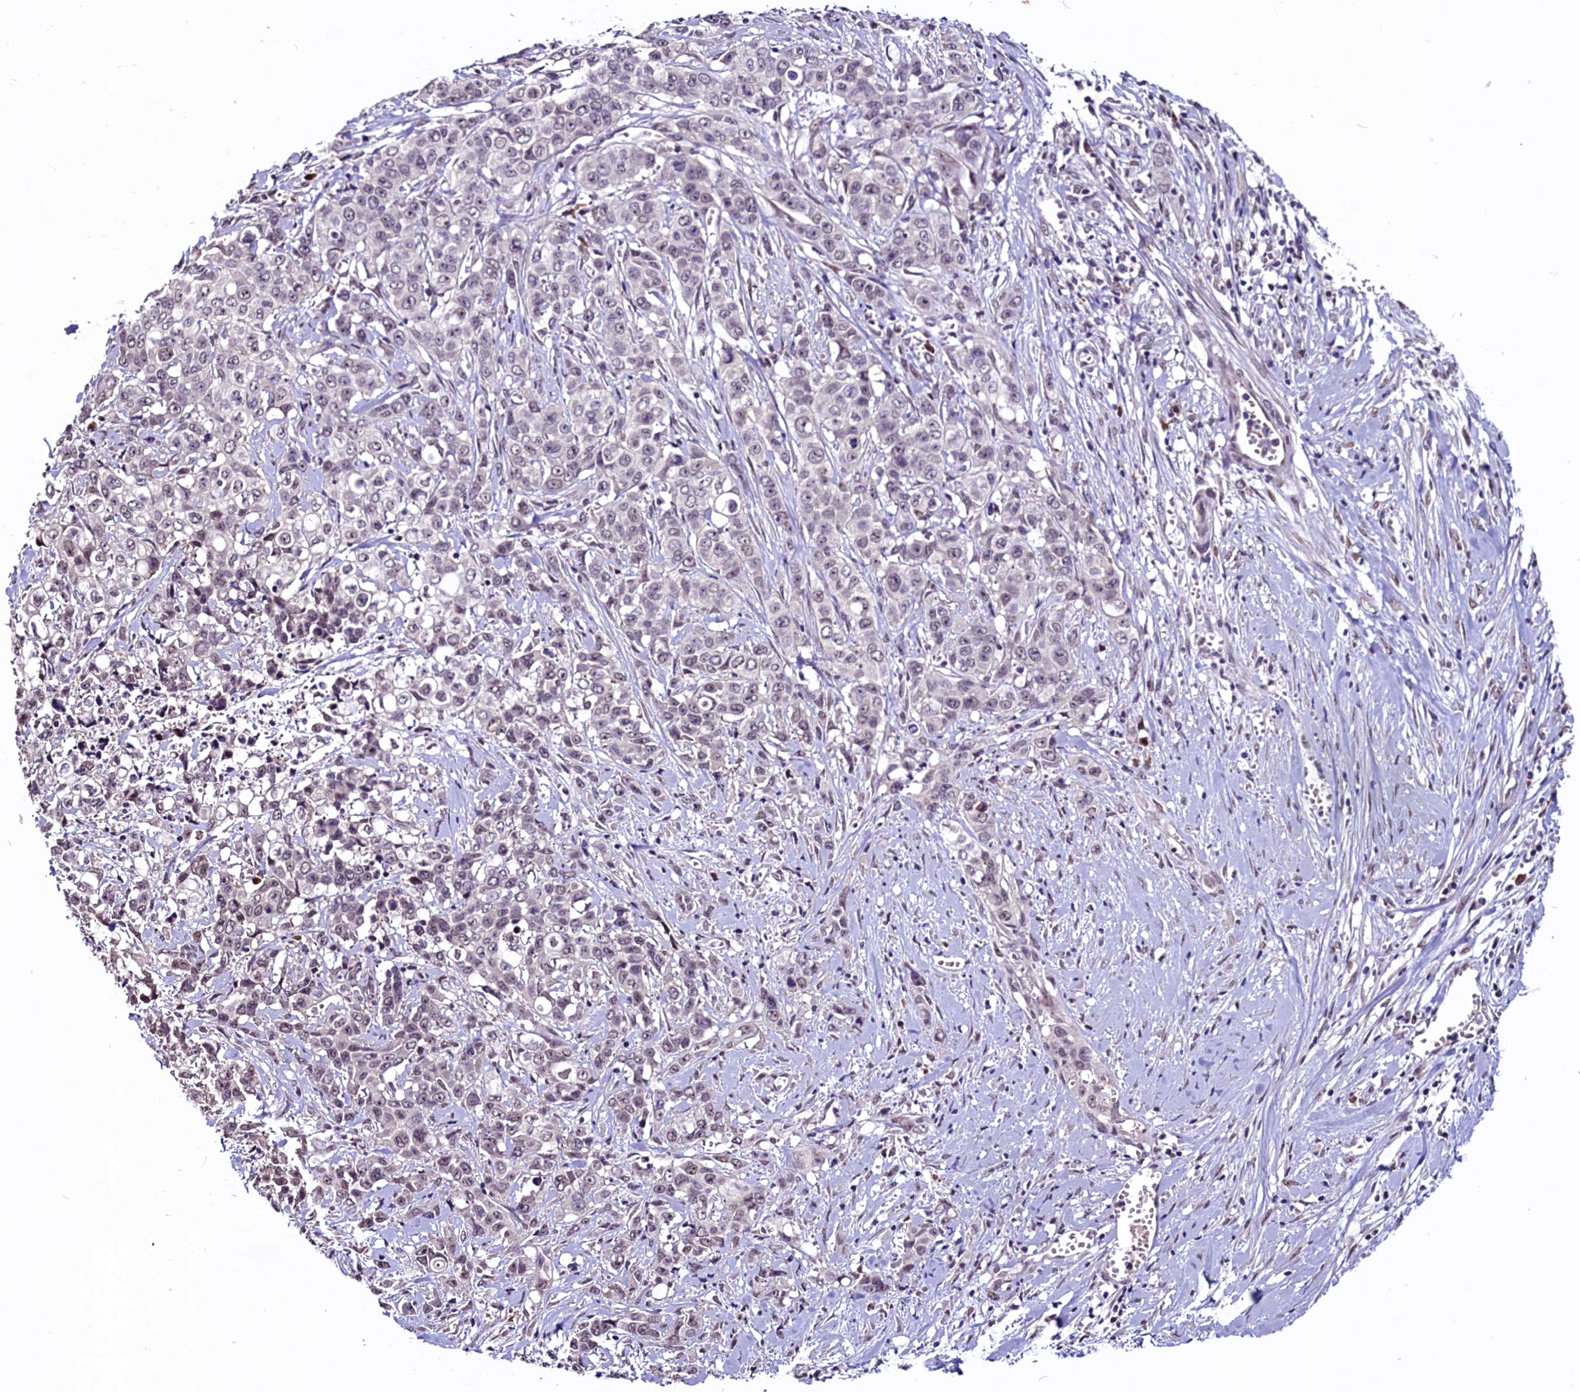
{"staining": {"intensity": "negative", "quantity": "none", "location": "none"}, "tissue": "stomach cancer", "cell_type": "Tumor cells", "image_type": "cancer", "snomed": [{"axis": "morphology", "description": "Adenocarcinoma, NOS"}, {"axis": "topography", "description": "Stomach, upper"}], "caption": "The micrograph demonstrates no significant expression in tumor cells of stomach cancer.", "gene": "RNMT", "patient": {"sex": "male", "age": 62}}